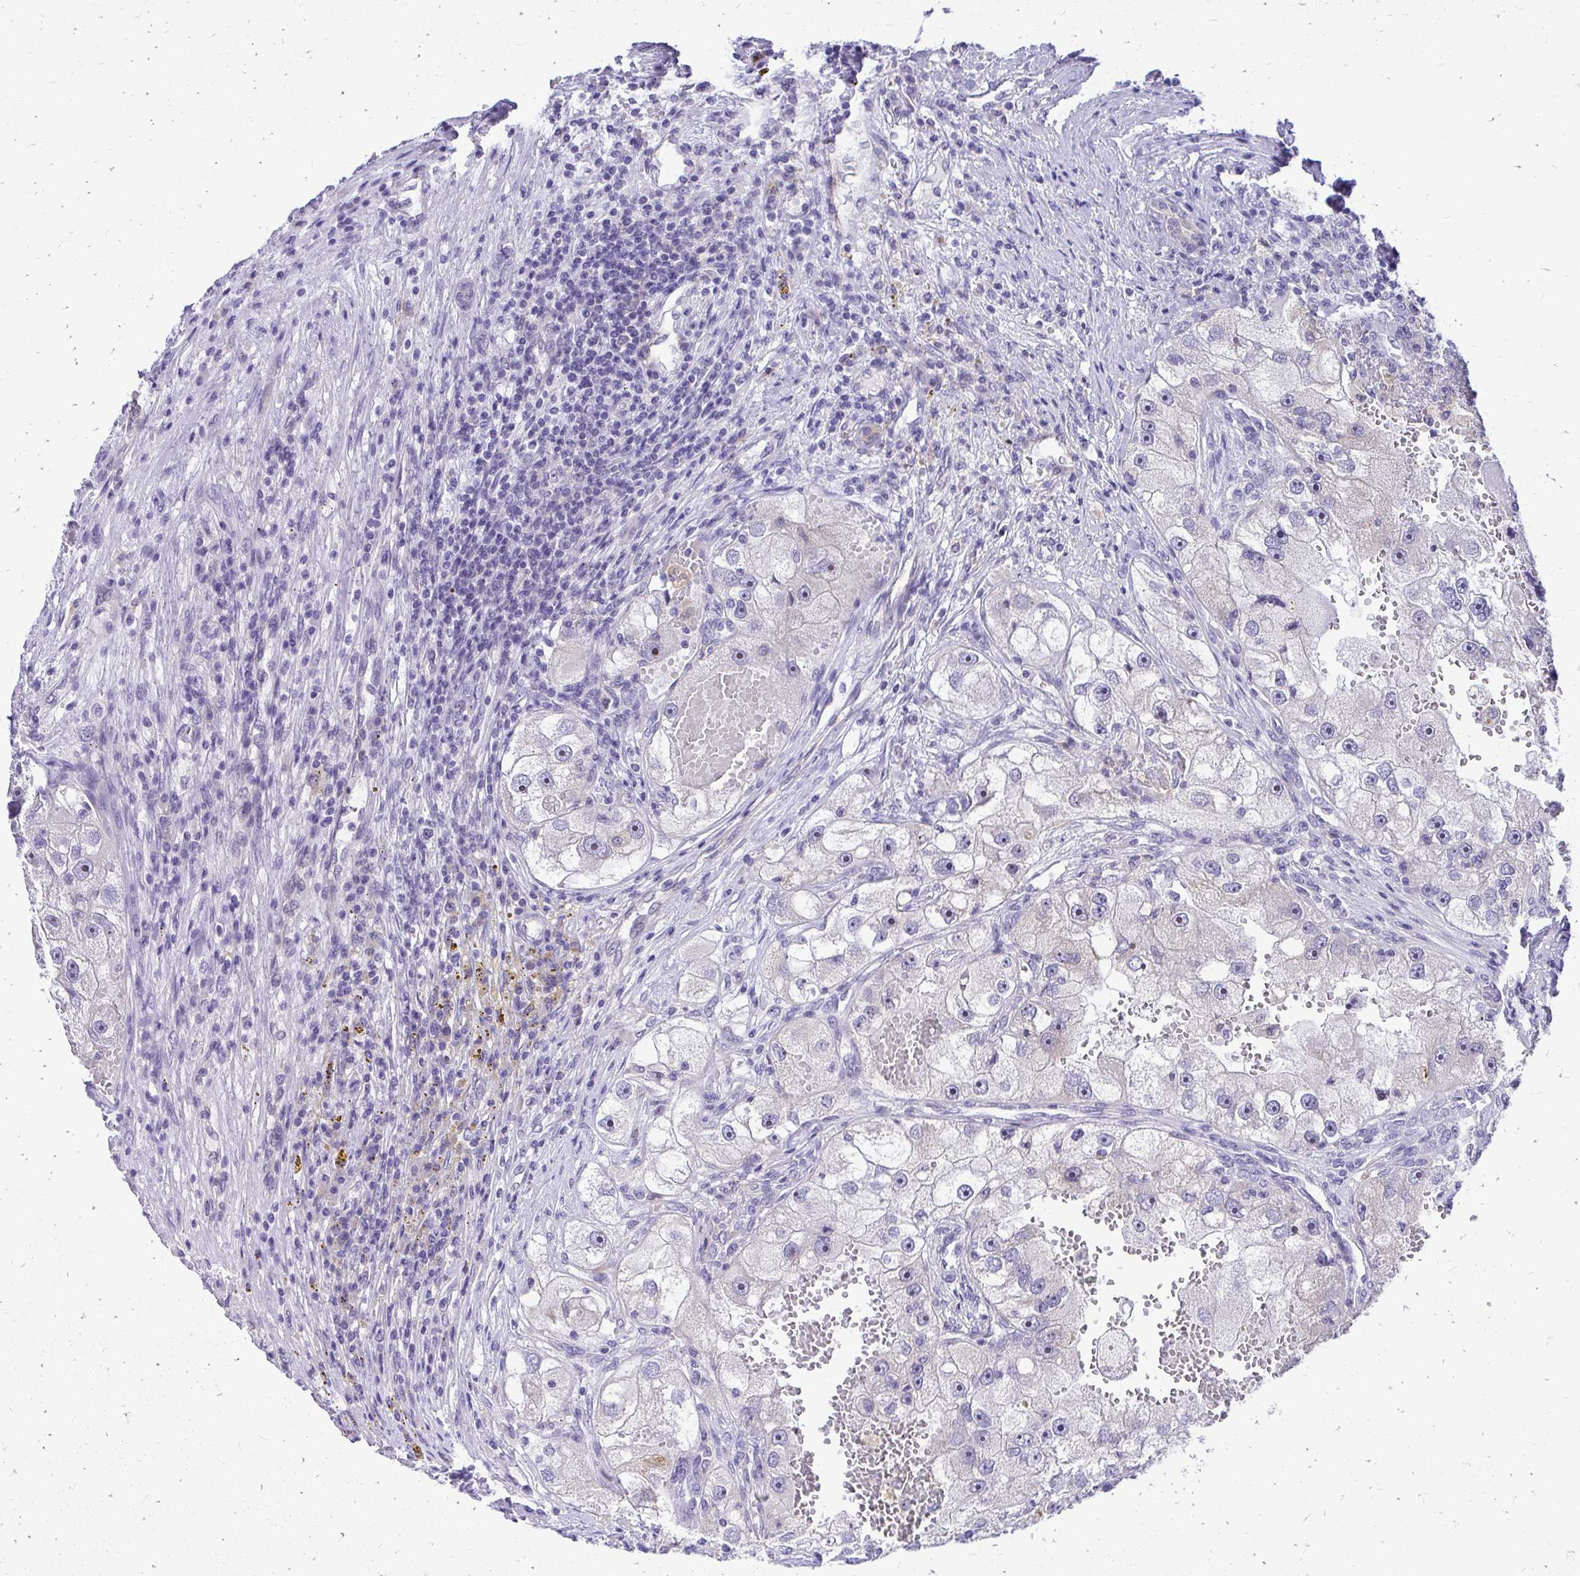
{"staining": {"intensity": "negative", "quantity": "none", "location": "none"}, "tissue": "renal cancer", "cell_type": "Tumor cells", "image_type": "cancer", "snomed": [{"axis": "morphology", "description": "Adenocarcinoma, NOS"}, {"axis": "topography", "description": "Kidney"}], "caption": "This is an immunohistochemistry (IHC) photomicrograph of human adenocarcinoma (renal). There is no staining in tumor cells.", "gene": "NIFK", "patient": {"sex": "male", "age": 63}}